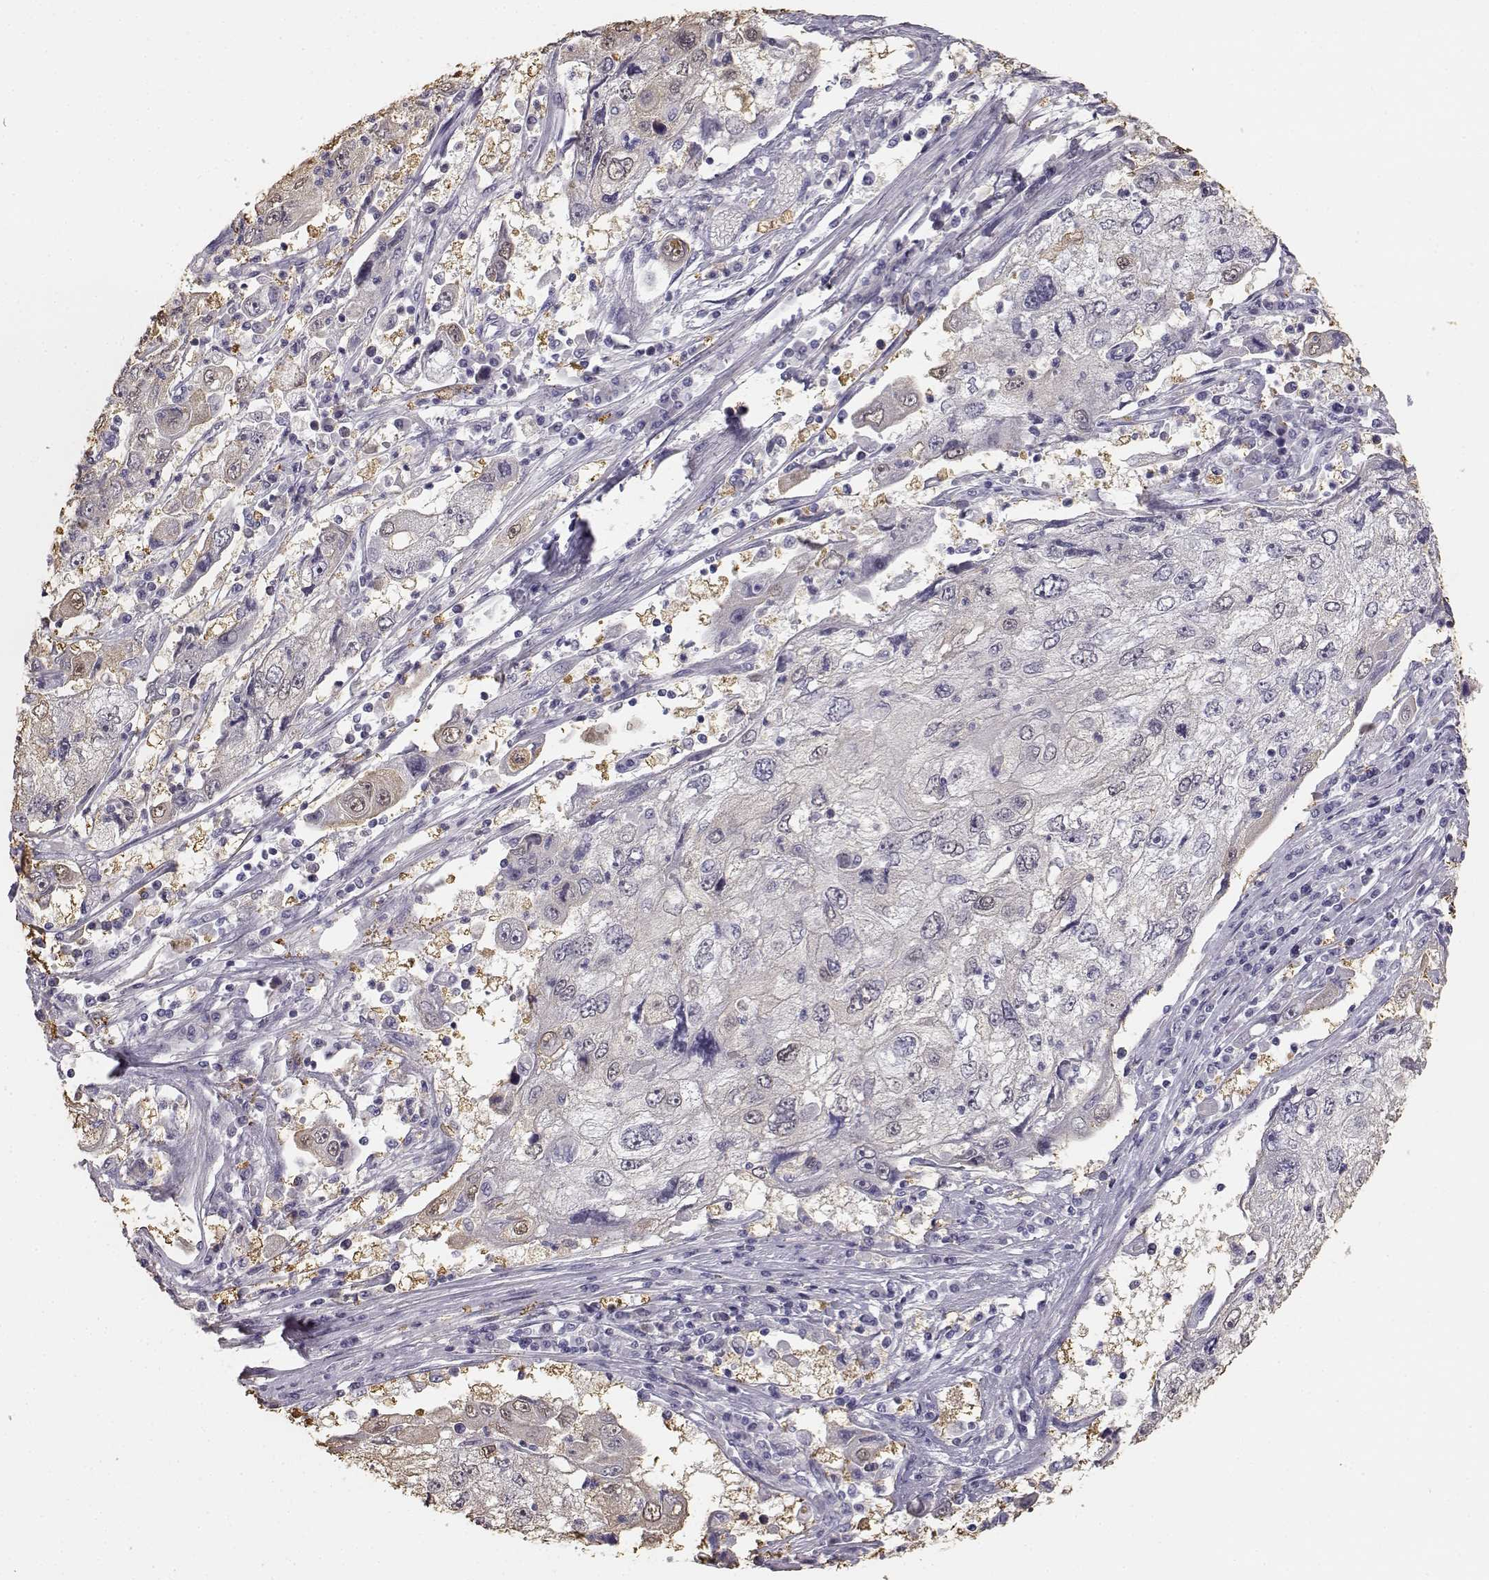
{"staining": {"intensity": "negative", "quantity": "none", "location": "none"}, "tissue": "cervical cancer", "cell_type": "Tumor cells", "image_type": "cancer", "snomed": [{"axis": "morphology", "description": "Squamous cell carcinoma, NOS"}, {"axis": "topography", "description": "Cervix"}], "caption": "The immunohistochemistry photomicrograph has no significant positivity in tumor cells of cervical cancer (squamous cell carcinoma) tissue.", "gene": "MYCBPAP", "patient": {"sex": "female", "age": 36}}